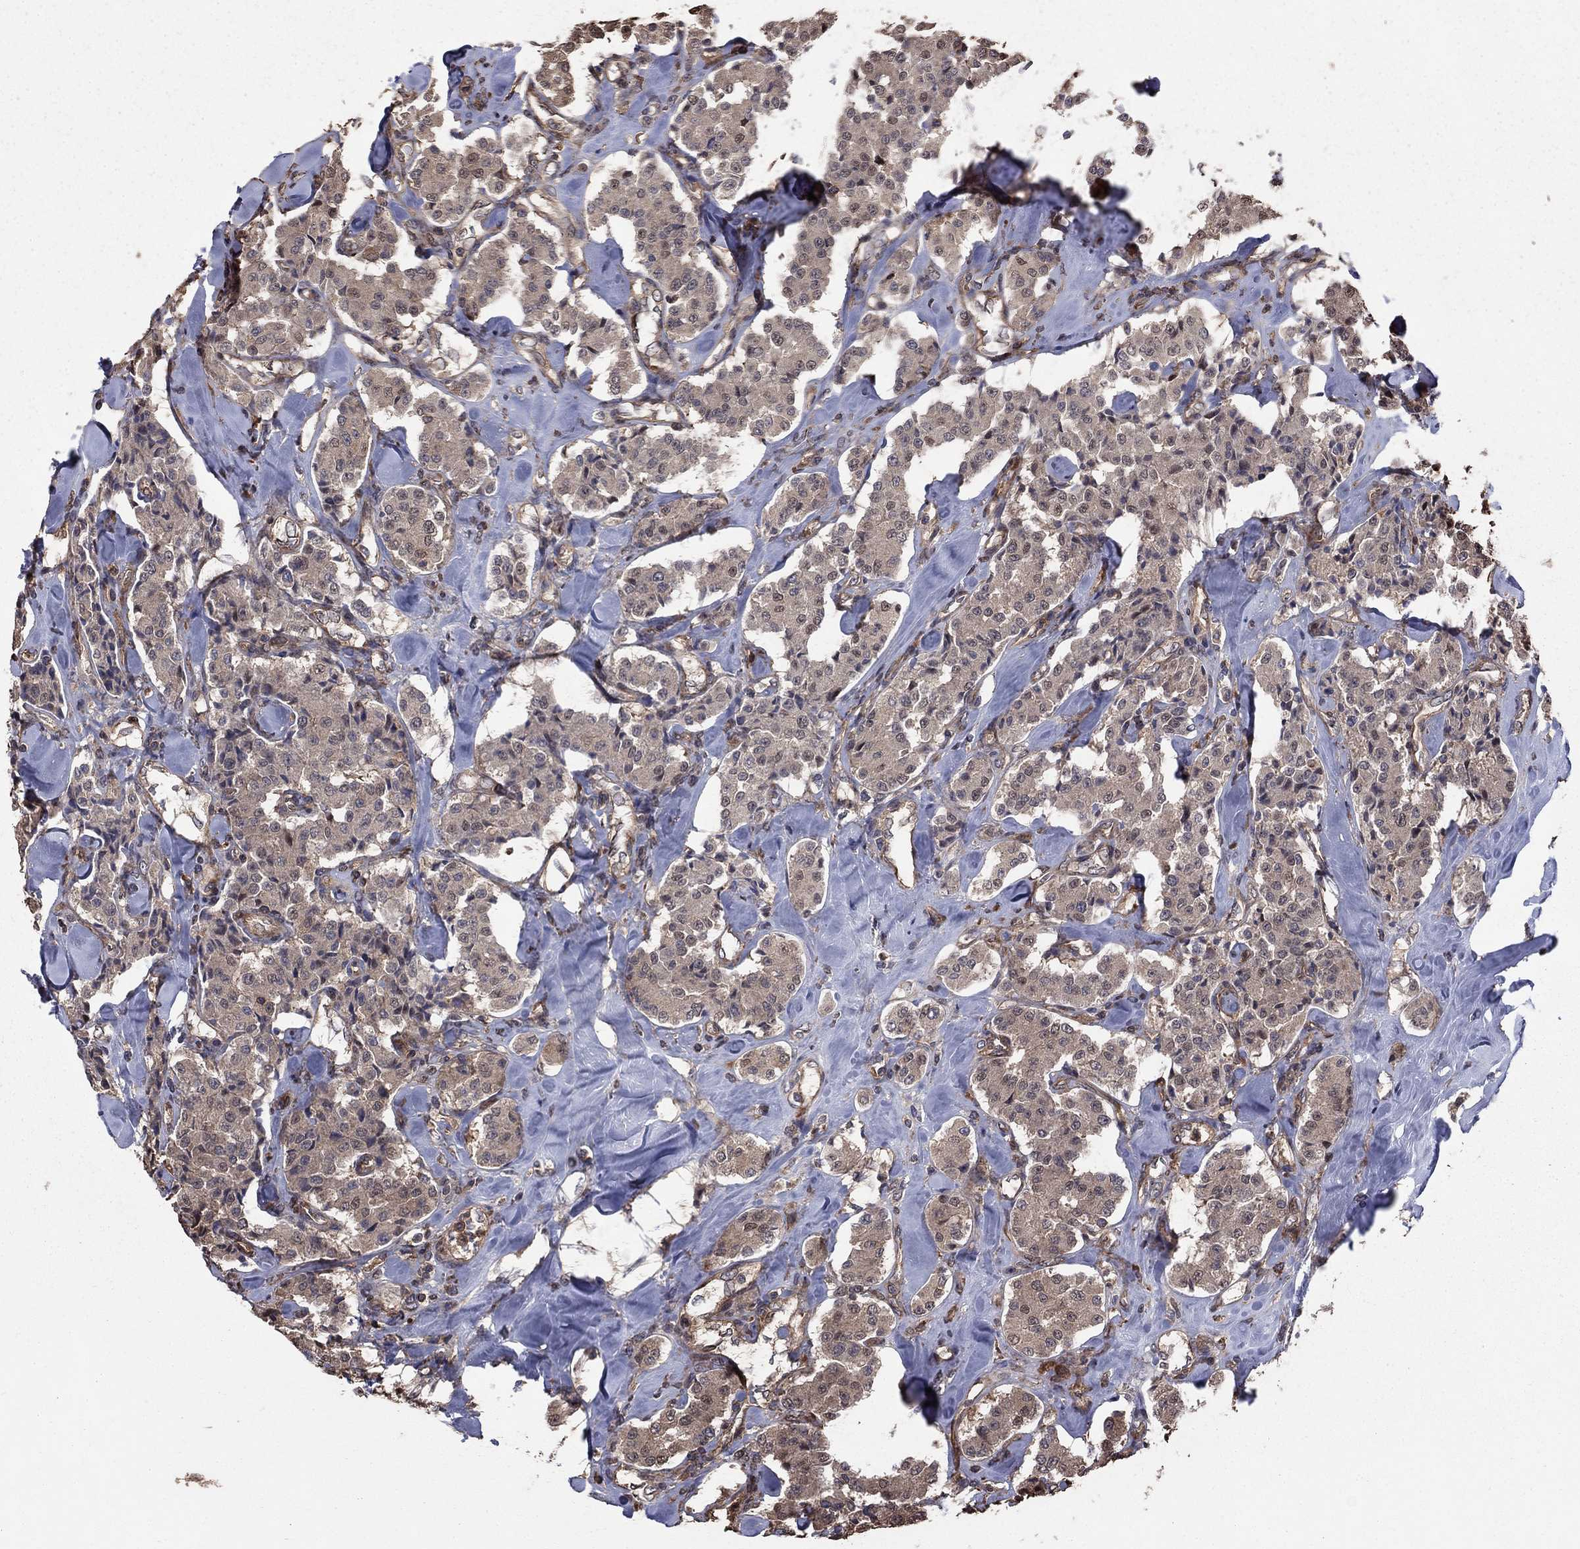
{"staining": {"intensity": "negative", "quantity": "none", "location": "none"}, "tissue": "carcinoid", "cell_type": "Tumor cells", "image_type": "cancer", "snomed": [{"axis": "morphology", "description": "Carcinoid, malignant, NOS"}, {"axis": "topography", "description": "Pancreas"}], "caption": "Tumor cells are negative for brown protein staining in malignant carcinoid.", "gene": "GYG1", "patient": {"sex": "male", "age": 41}}